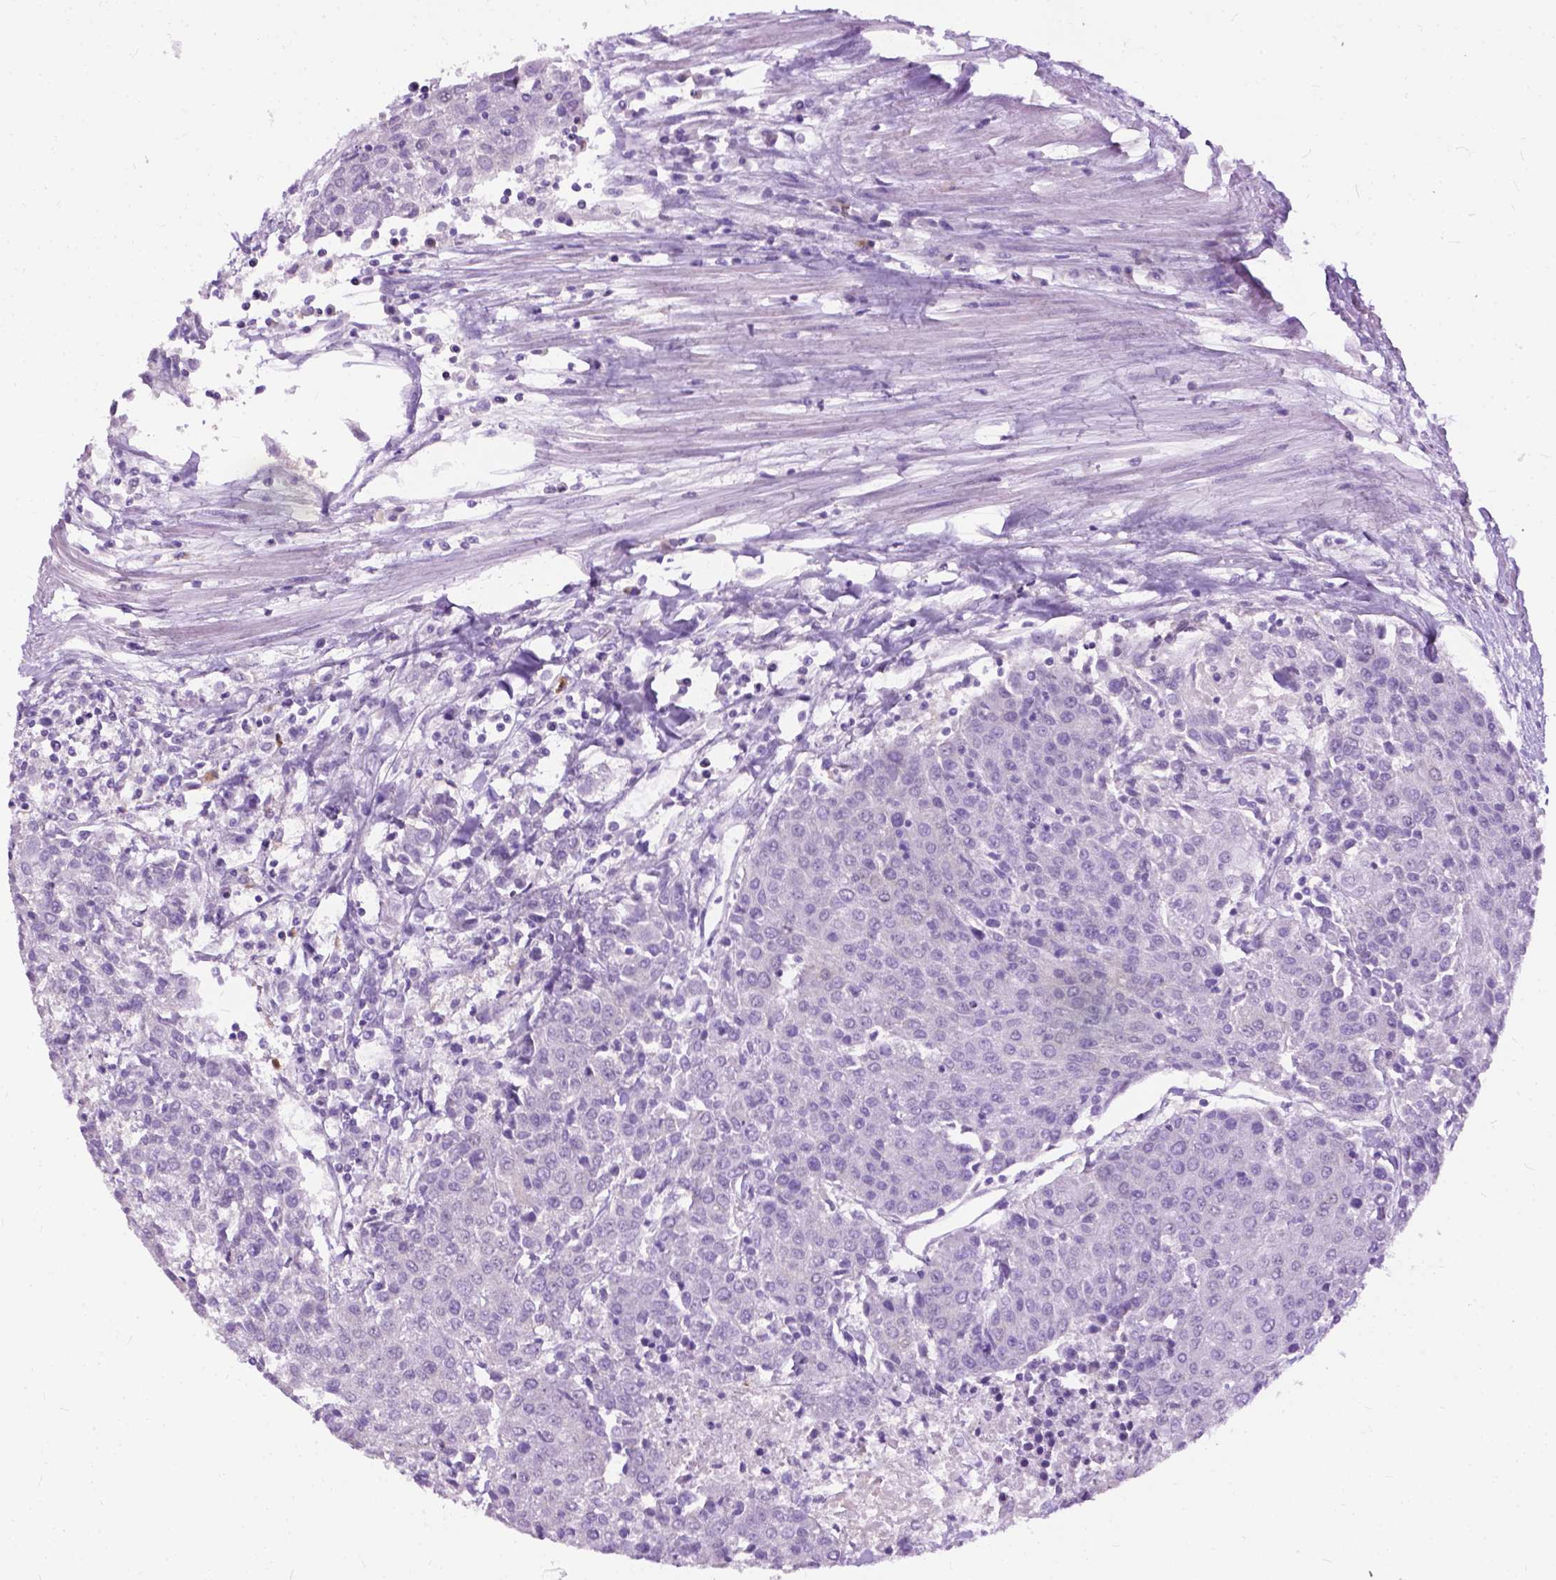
{"staining": {"intensity": "negative", "quantity": "none", "location": "none"}, "tissue": "urothelial cancer", "cell_type": "Tumor cells", "image_type": "cancer", "snomed": [{"axis": "morphology", "description": "Urothelial carcinoma, High grade"}, {"axis": "topography", "description": "Urinary bladder"}], "caption": "This is an immunohistochemistry histopathology image of human high-grade urothelial carcinoma. There is no expression in tumor cells.", "gene": "GPR37L1", "patient": {"sex": "female", "age": 85}}